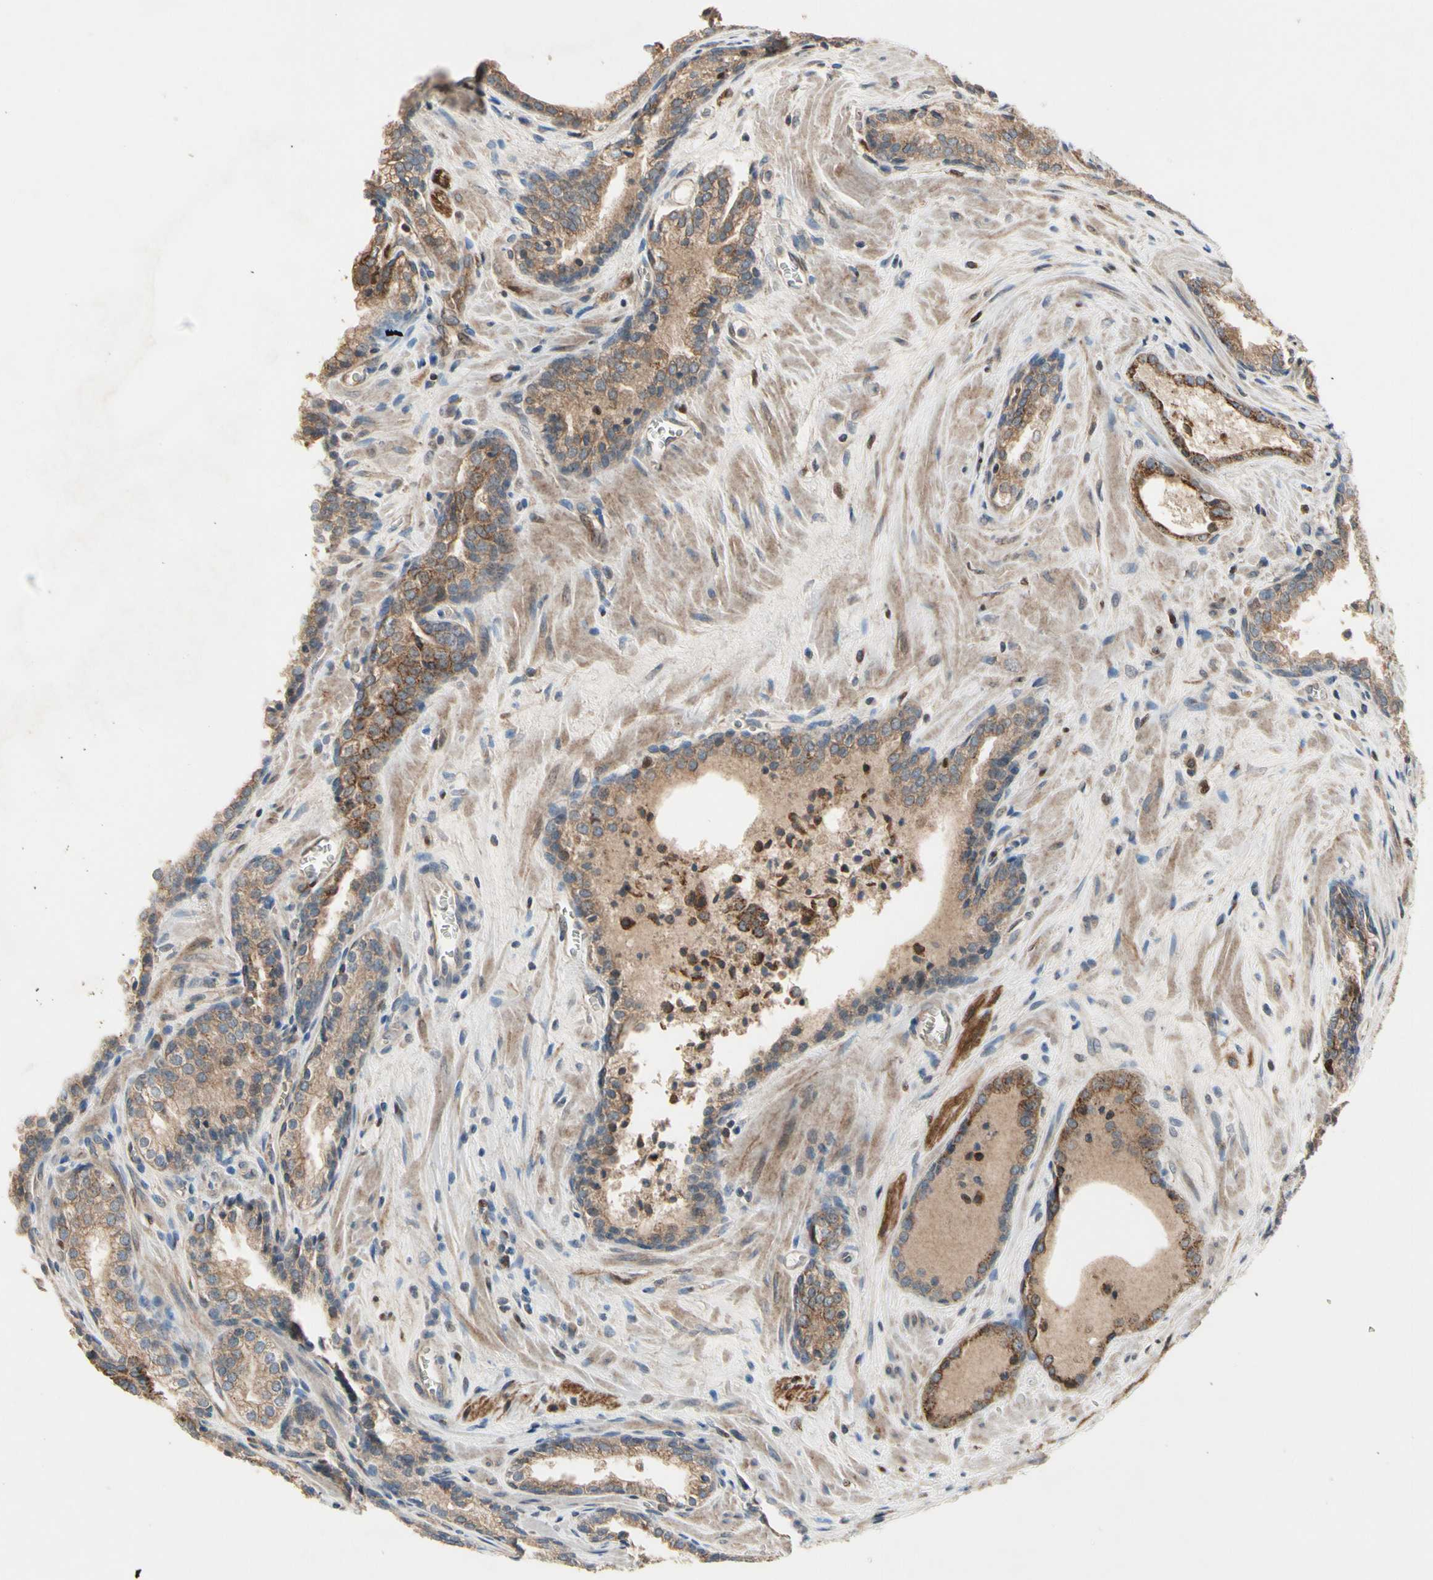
{"staining": {"intensity": "moderate", "quantity": ">75%", "location": "cytoplasmic/membranous"}, "tissue": "prostate cancer", "cell_type": "Tumor cells", "image_type": "cancer", "snomed": [{"axis": "morphology", "description": "Adenocarcinoma, Low grade"}, {"axis": "topography", "description": "Prostate"}], "caption": "Tumor cells exhibit medium levels of moderate cytoplasmic/membranous positivity in approximately >75% of cells in prostate cancer (low-grade adenocarcinoma).", "gene": "CGREF1", "patient": {"sex": "male", "age": 60}}